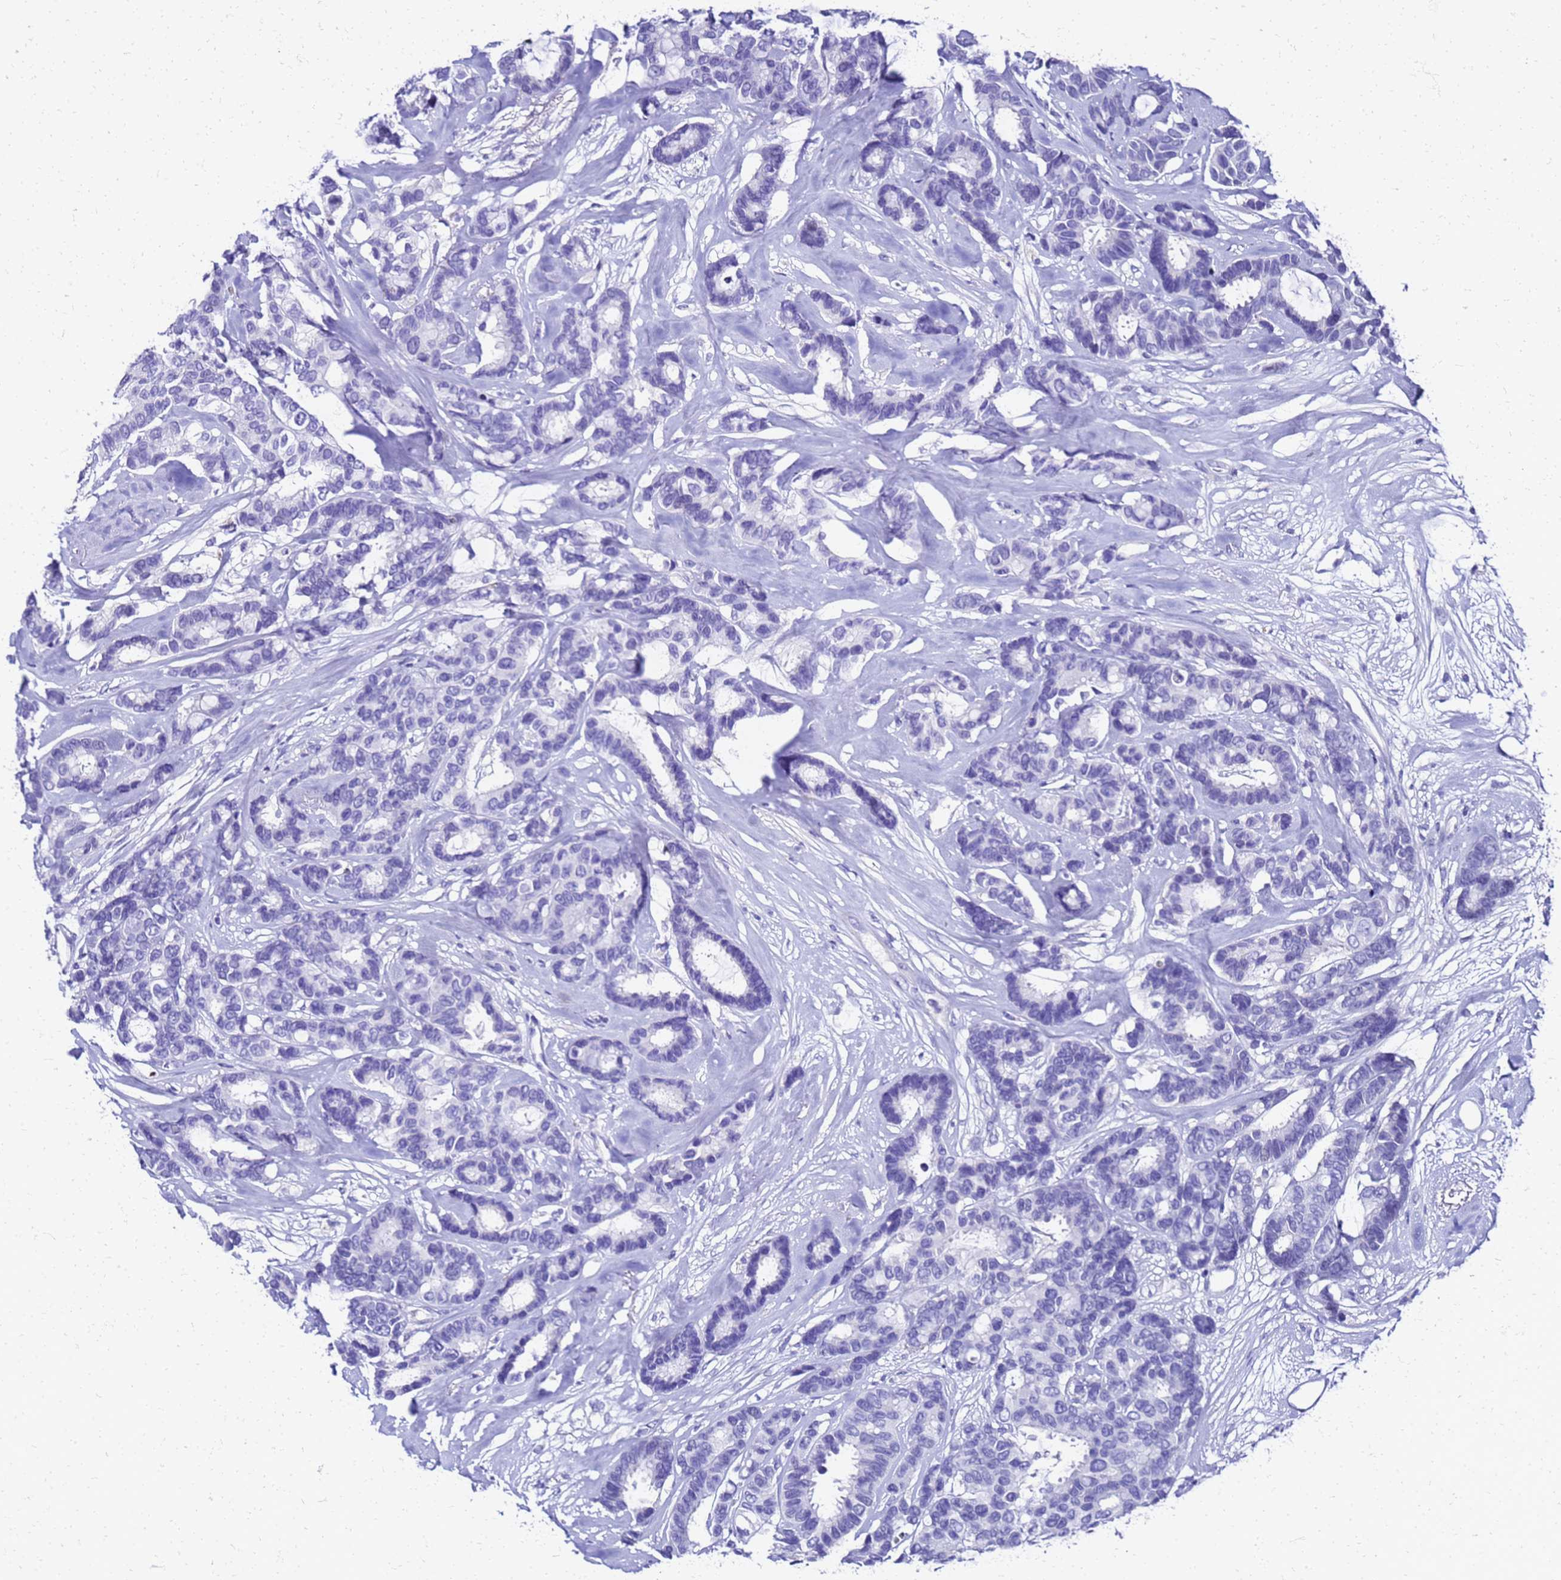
{"staining": {"intensity": "negative", "quantity": "none", "location": "none"}, "tissue": "breast cancer", "cell_type": "Tumor cells", "image_type": "cancer", "snomed": [{"axis": "morphology", "description": "Duct carcinoma"}, {"axis": "topography", "description": "Breast"}], "caption": "Tumor cells are negative for brown protein staining in breast cancer. (IHC, brightfield microscopy, high magnification).", "gene": "SMIM21", "patient": {"sex": "female", "age": 87}}